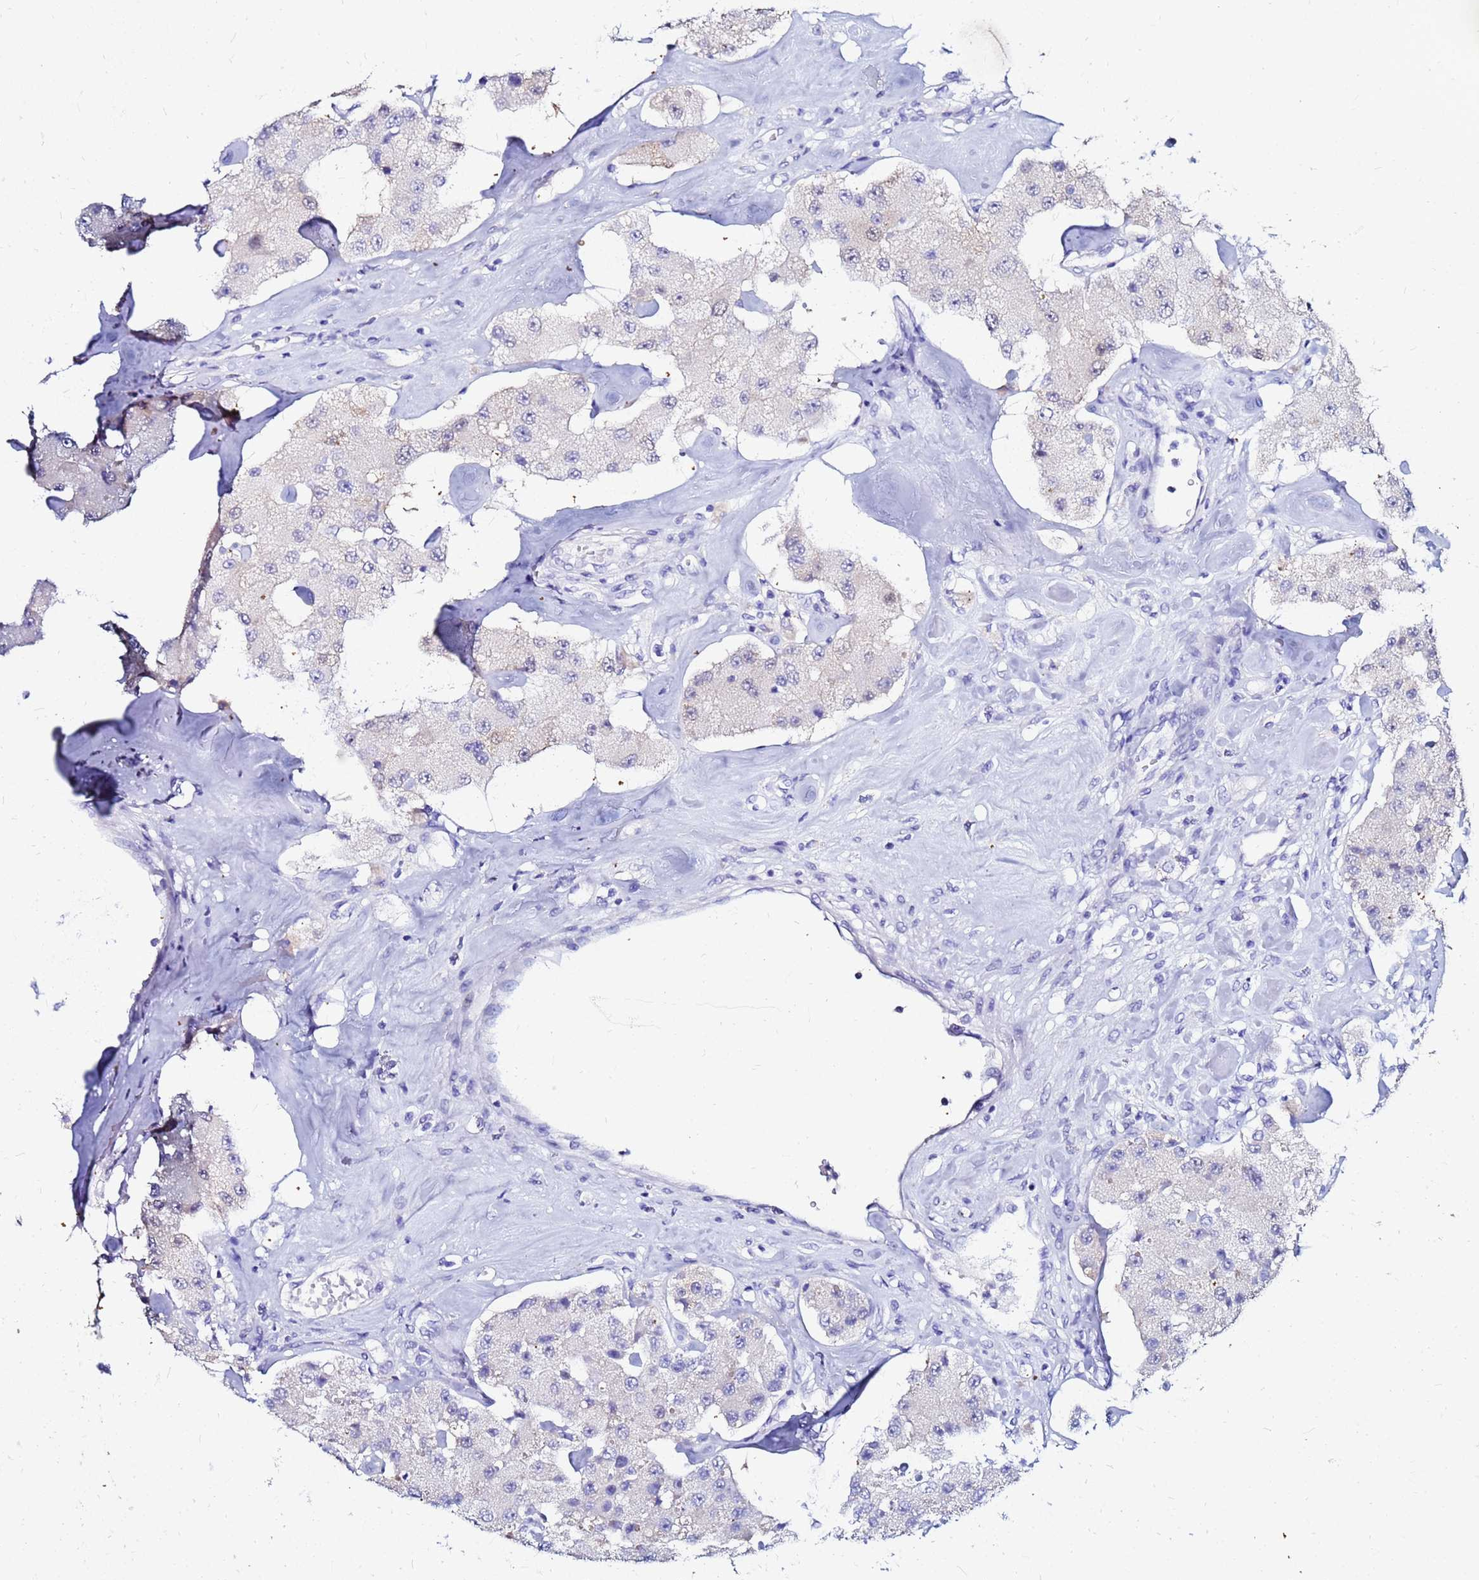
{"staining": {"intensity": "negative", "quantity": "none", "location": "none"}, "tissue": "carcinoid", "cell_type": "Tumor cells", "image_type": "cancer", "snomed": [{"axis": "morphology", "description": "Carcinoid, malignant, NOS"}, {"axis": "topography", "description": "Pancreas"}], "caption": "Immunohistochemistry image of carcinoid (malignant) stained for a protein (brown), which shows no positivity in tumor cells. (DAB (3,3'-diaminobenzidine) IHC, high magnification).", "gene": "PPP1R14C", "patient": {"sex": "male", "age": 41}}